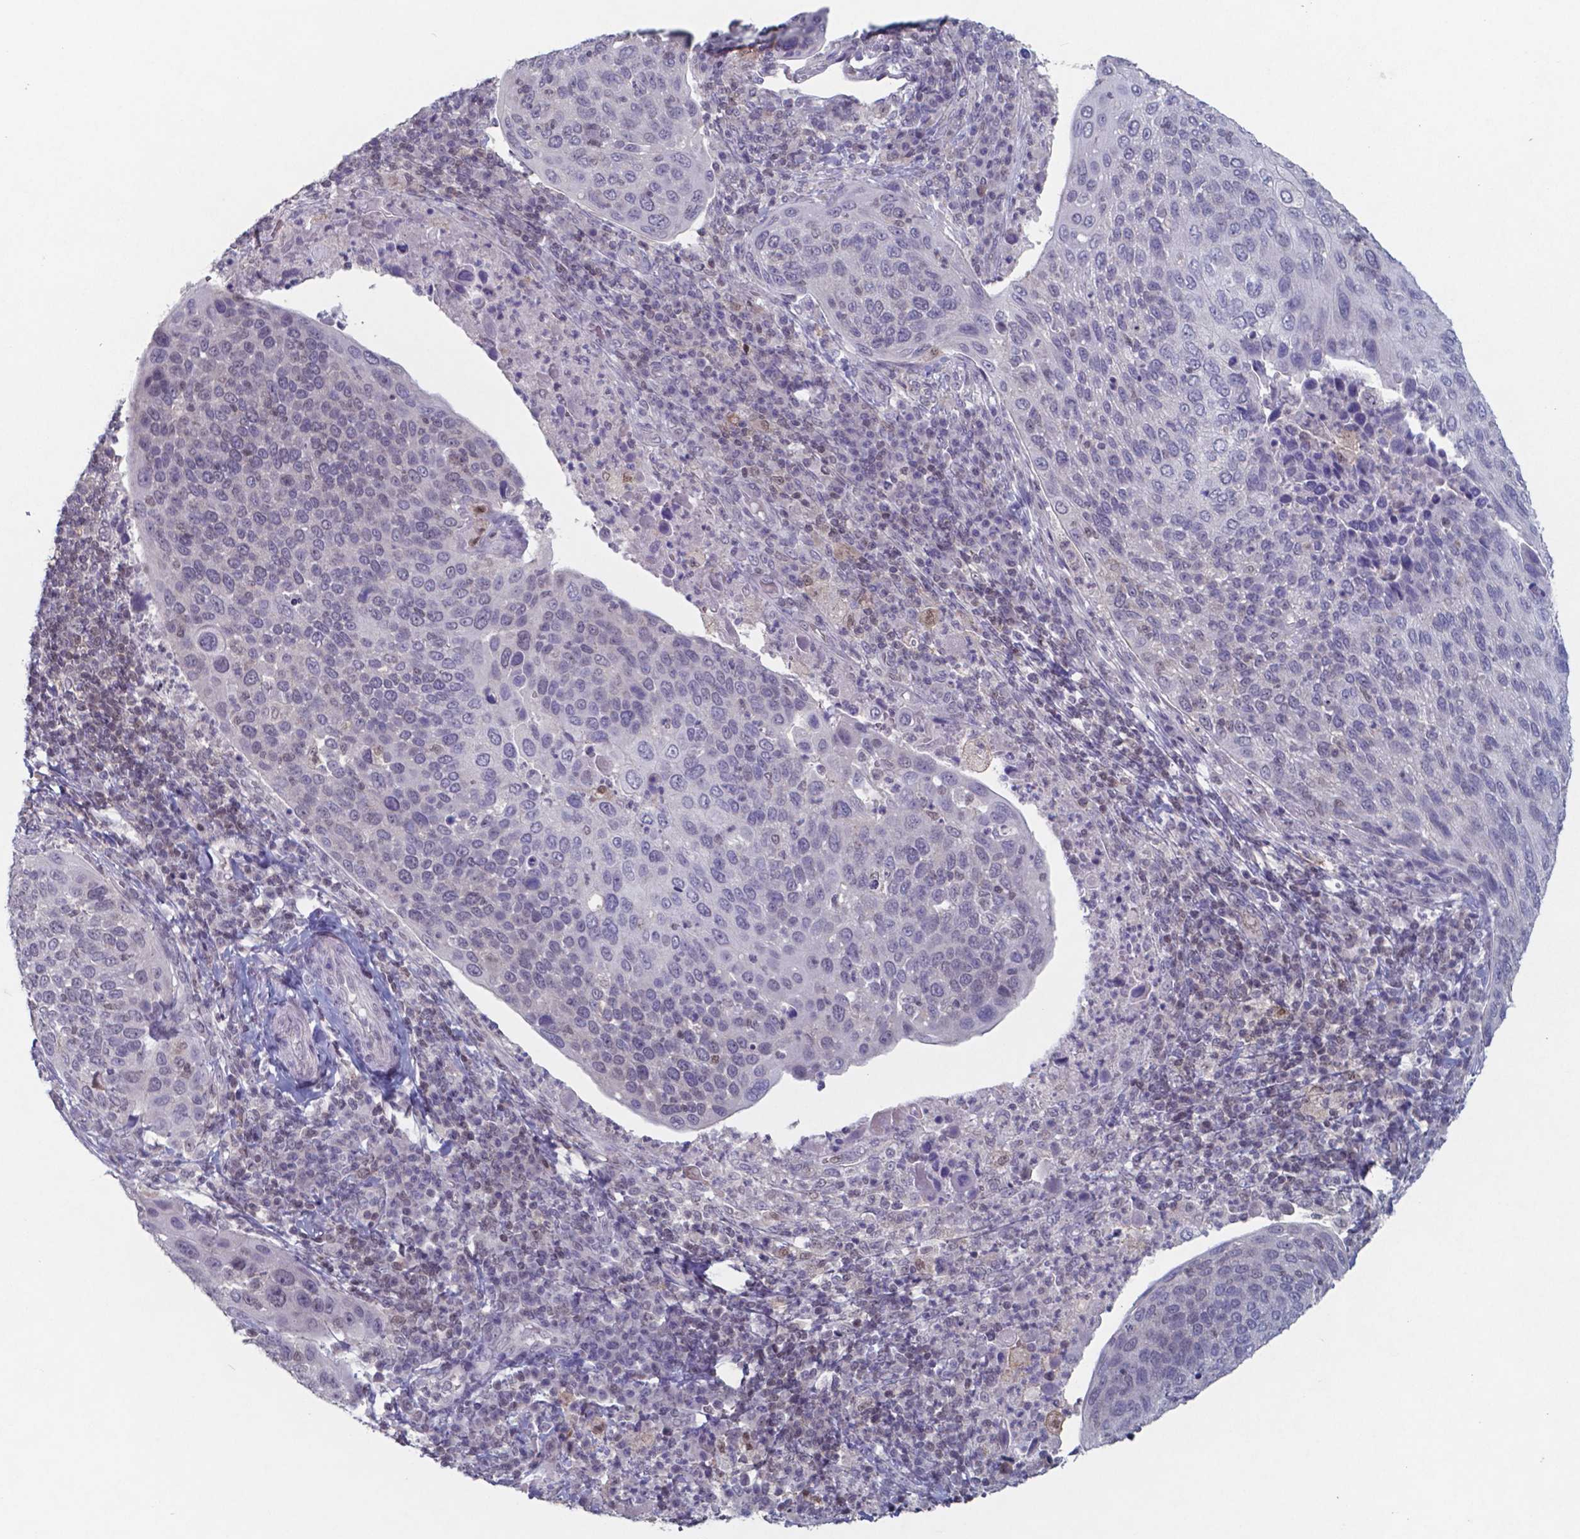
{"staining": {"intensity": "negative", "quantity": "none", "location": "none"}, "tissue": "cervical cancer", "cell_type": "Tumor cells", "image_type": "cancer", "snomed": [{"axis": "morphology", "description": "Squamous cell carcinoma, NOS"}, {"axis": "topography", "description": "Cervix"}], "caption": "IHC of human cervical cancer reveals no positivity in tumor cells.", "gene": "TDP2", "patient": {"sex": "female", "age": 54}}